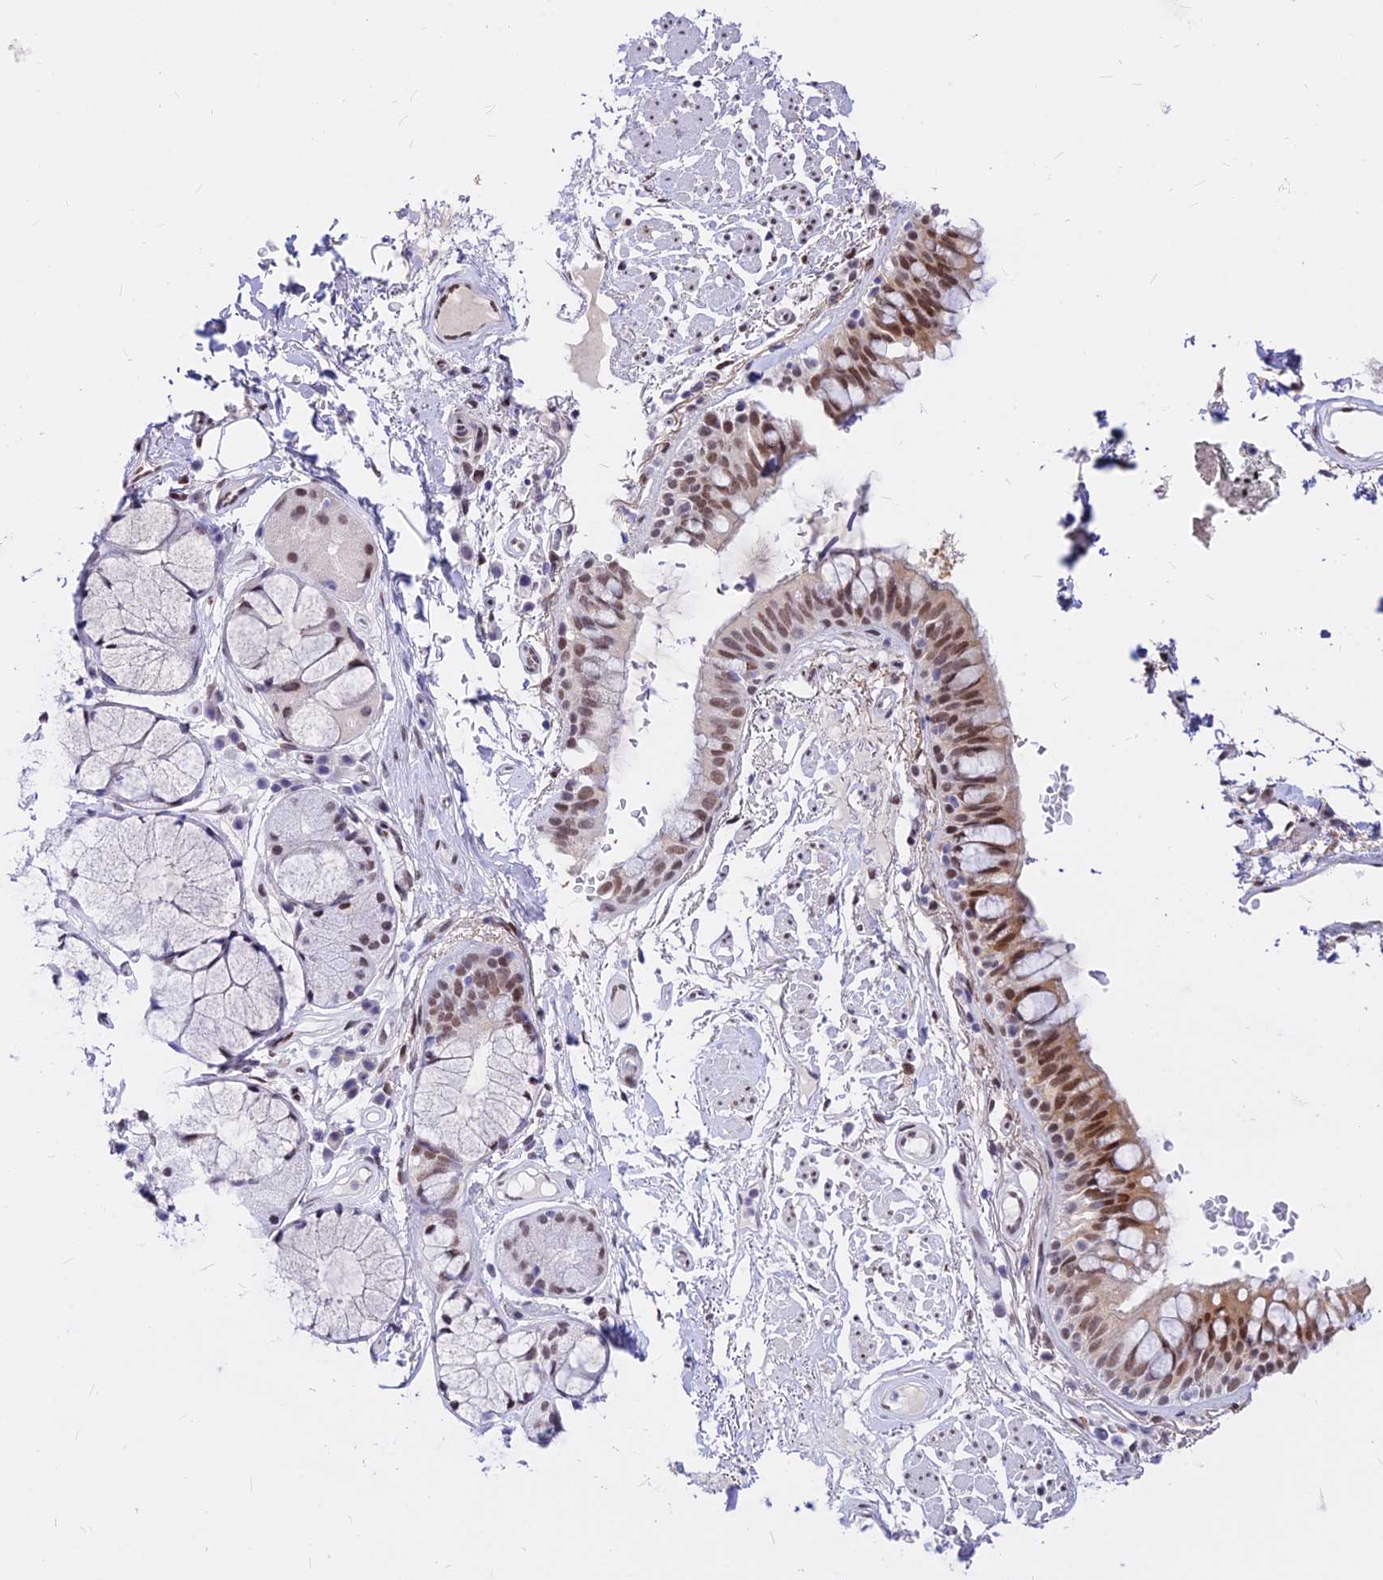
{"staining": {"intensity": "moderate", "quantity": ">75%", "location": "cytoplasmic/membranous,nuclear"}, "tissue": "bronchus", "cell_type": "Respiratory epithelial cells", "image_type": "normal", "snomed": [{"axis": "morphology", "description": "Normal tissue, NOS"}, {"axis": "topography", "description": "Bronchus"}], "caption": "An IHC image of unremarkable tissue is shown. Protein staining in brown labels moderate cytoplasmic/membranous,nuclear positivity in bronchus within respiratory epithelial cells. Nuclei are stained in blue.", "gene": "KCTD13", "patient": {"sex": "male", "age": 70}}